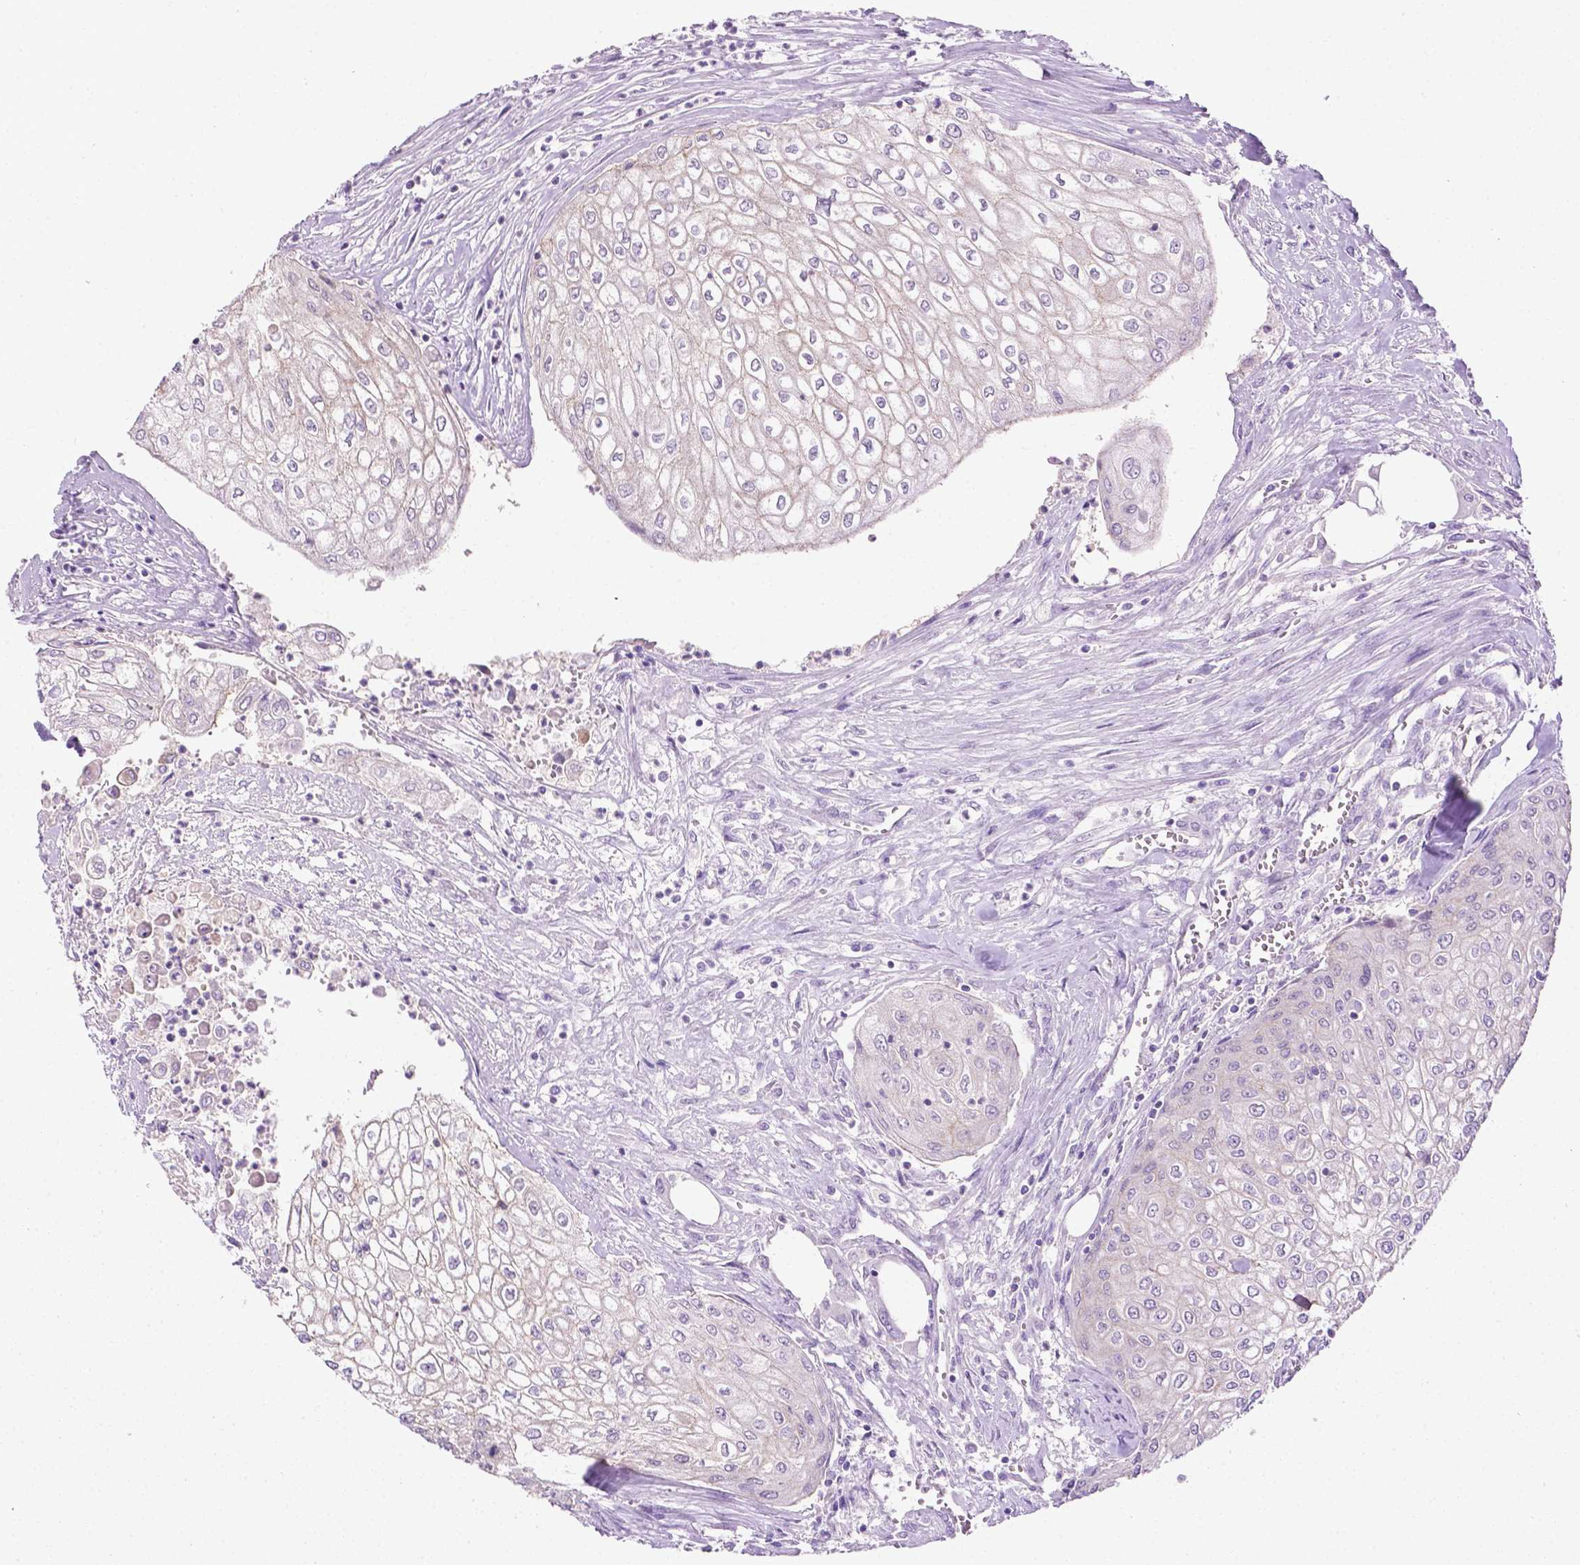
{"staining": {"intensity": "negative", "quantity": "none", "location": "none"}, "tissue": "urothelial cancer", "cell_type": "Tumor cells", "image_type": "cancer", "snomed": [{"axis": "morphology", "description": "Urothelial carcinoma, High grade"}, {"axis": "topography", "description": "Urinary bladder"}], "caption": "An image of human urothelial cancer is negative for staining in tumor cells.", "gene": "TACSTD2", "patient": {"sex": "male", "age": 62}}